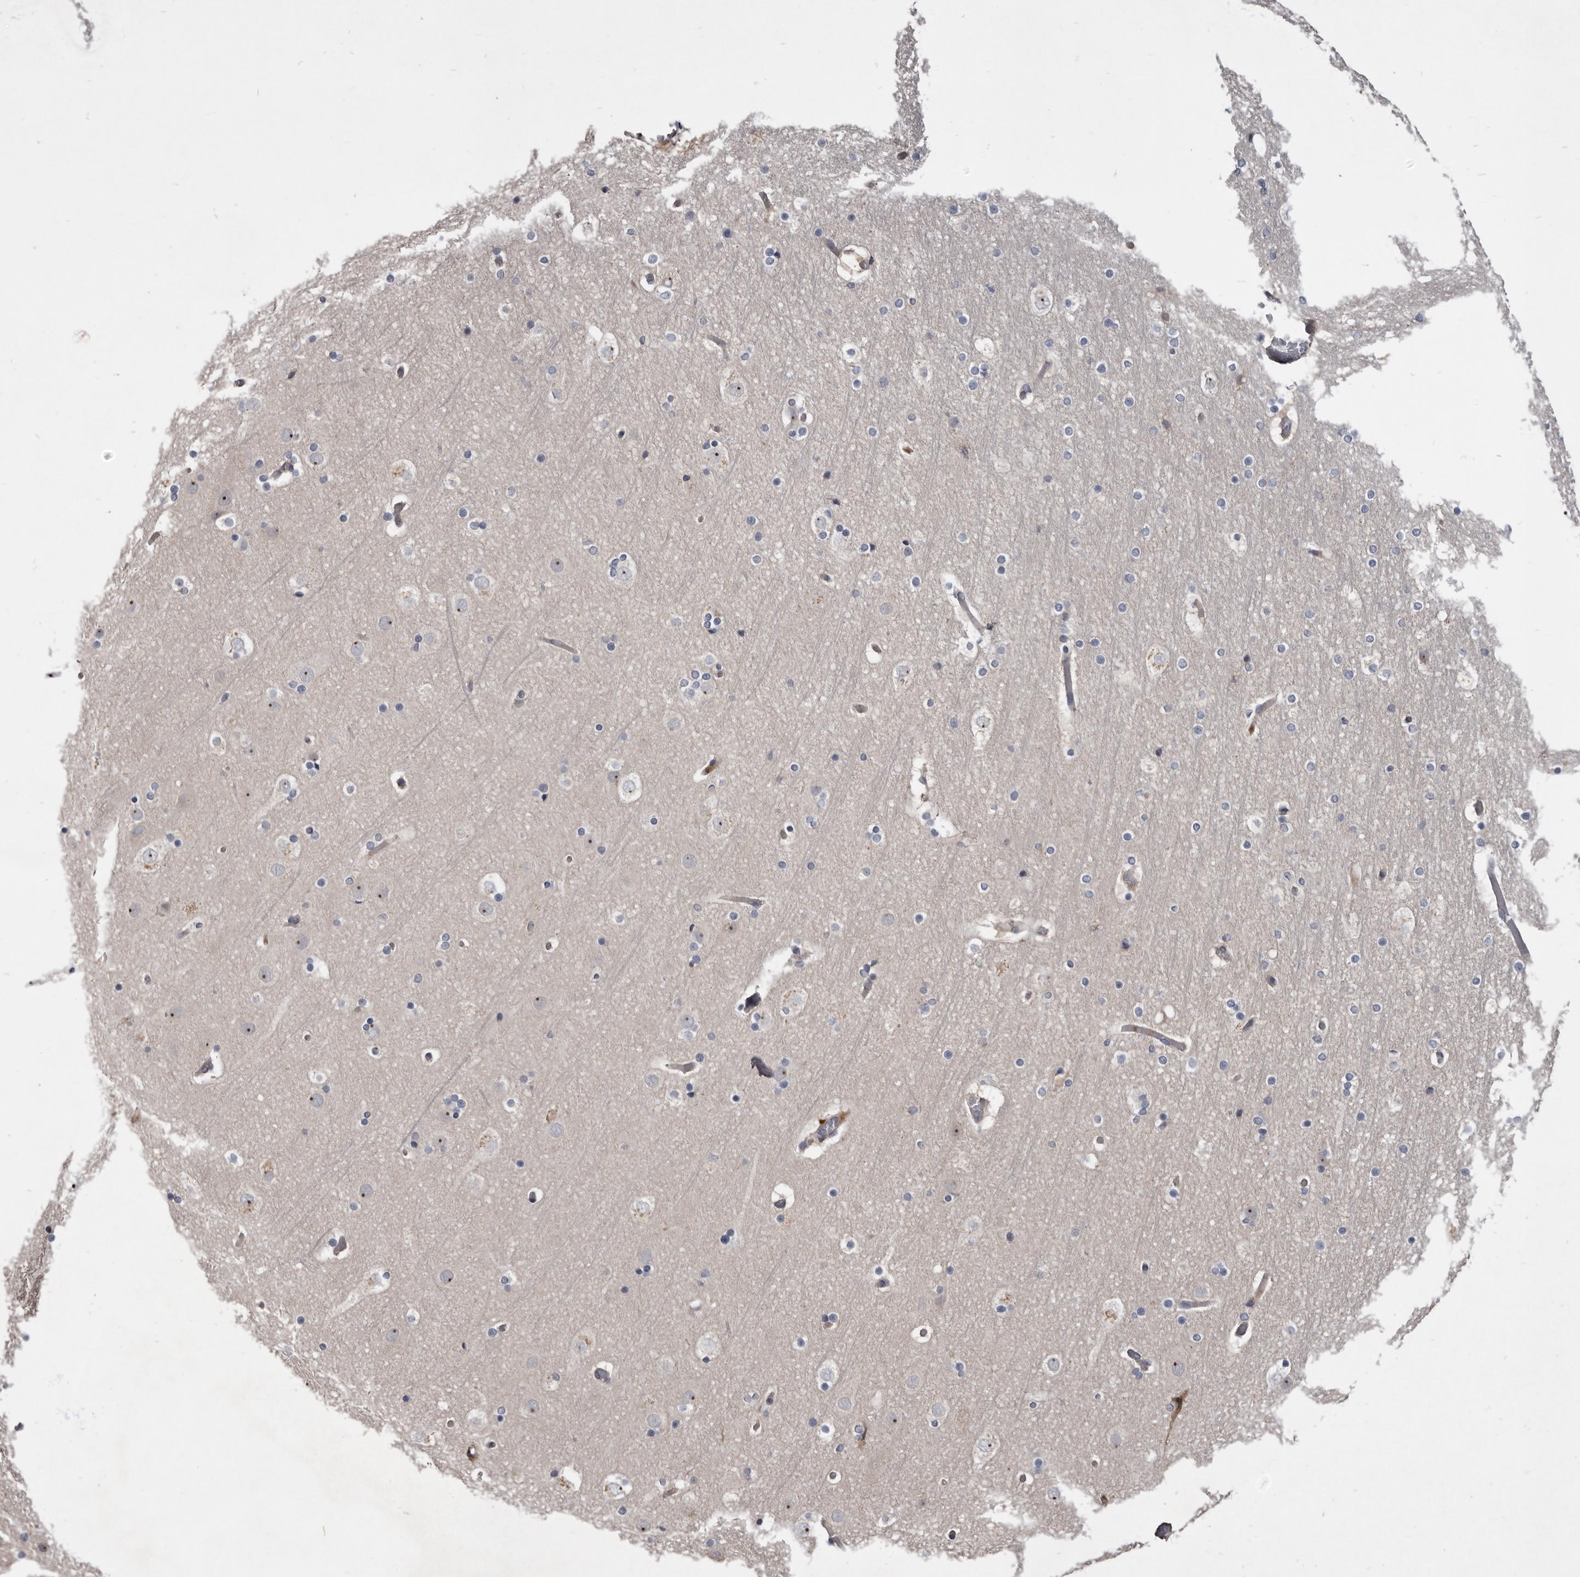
{"staining": {"intensity": "weak", "quantity": "25%-75%", "location": "cytoplasmic/membranous"}, "tissue": "cerebral cortex", "cell_type": "Endothelial cells", "image_type": "normal", "snomed": [{"axis": "morphology", "description": "Normal tissue, NOS"}, {"axis": "topography", "description": "Cerebral cortex"}], "caption": "Endothelial cells display low levels of weak cytoplasmic/membranous staining in approximately 25%-75% of cells in unremarkable cerebral cortex. Nuclei are stained in blue.", "gene": "TTC39A", "patient": {"sex": "male", "age": 57}}